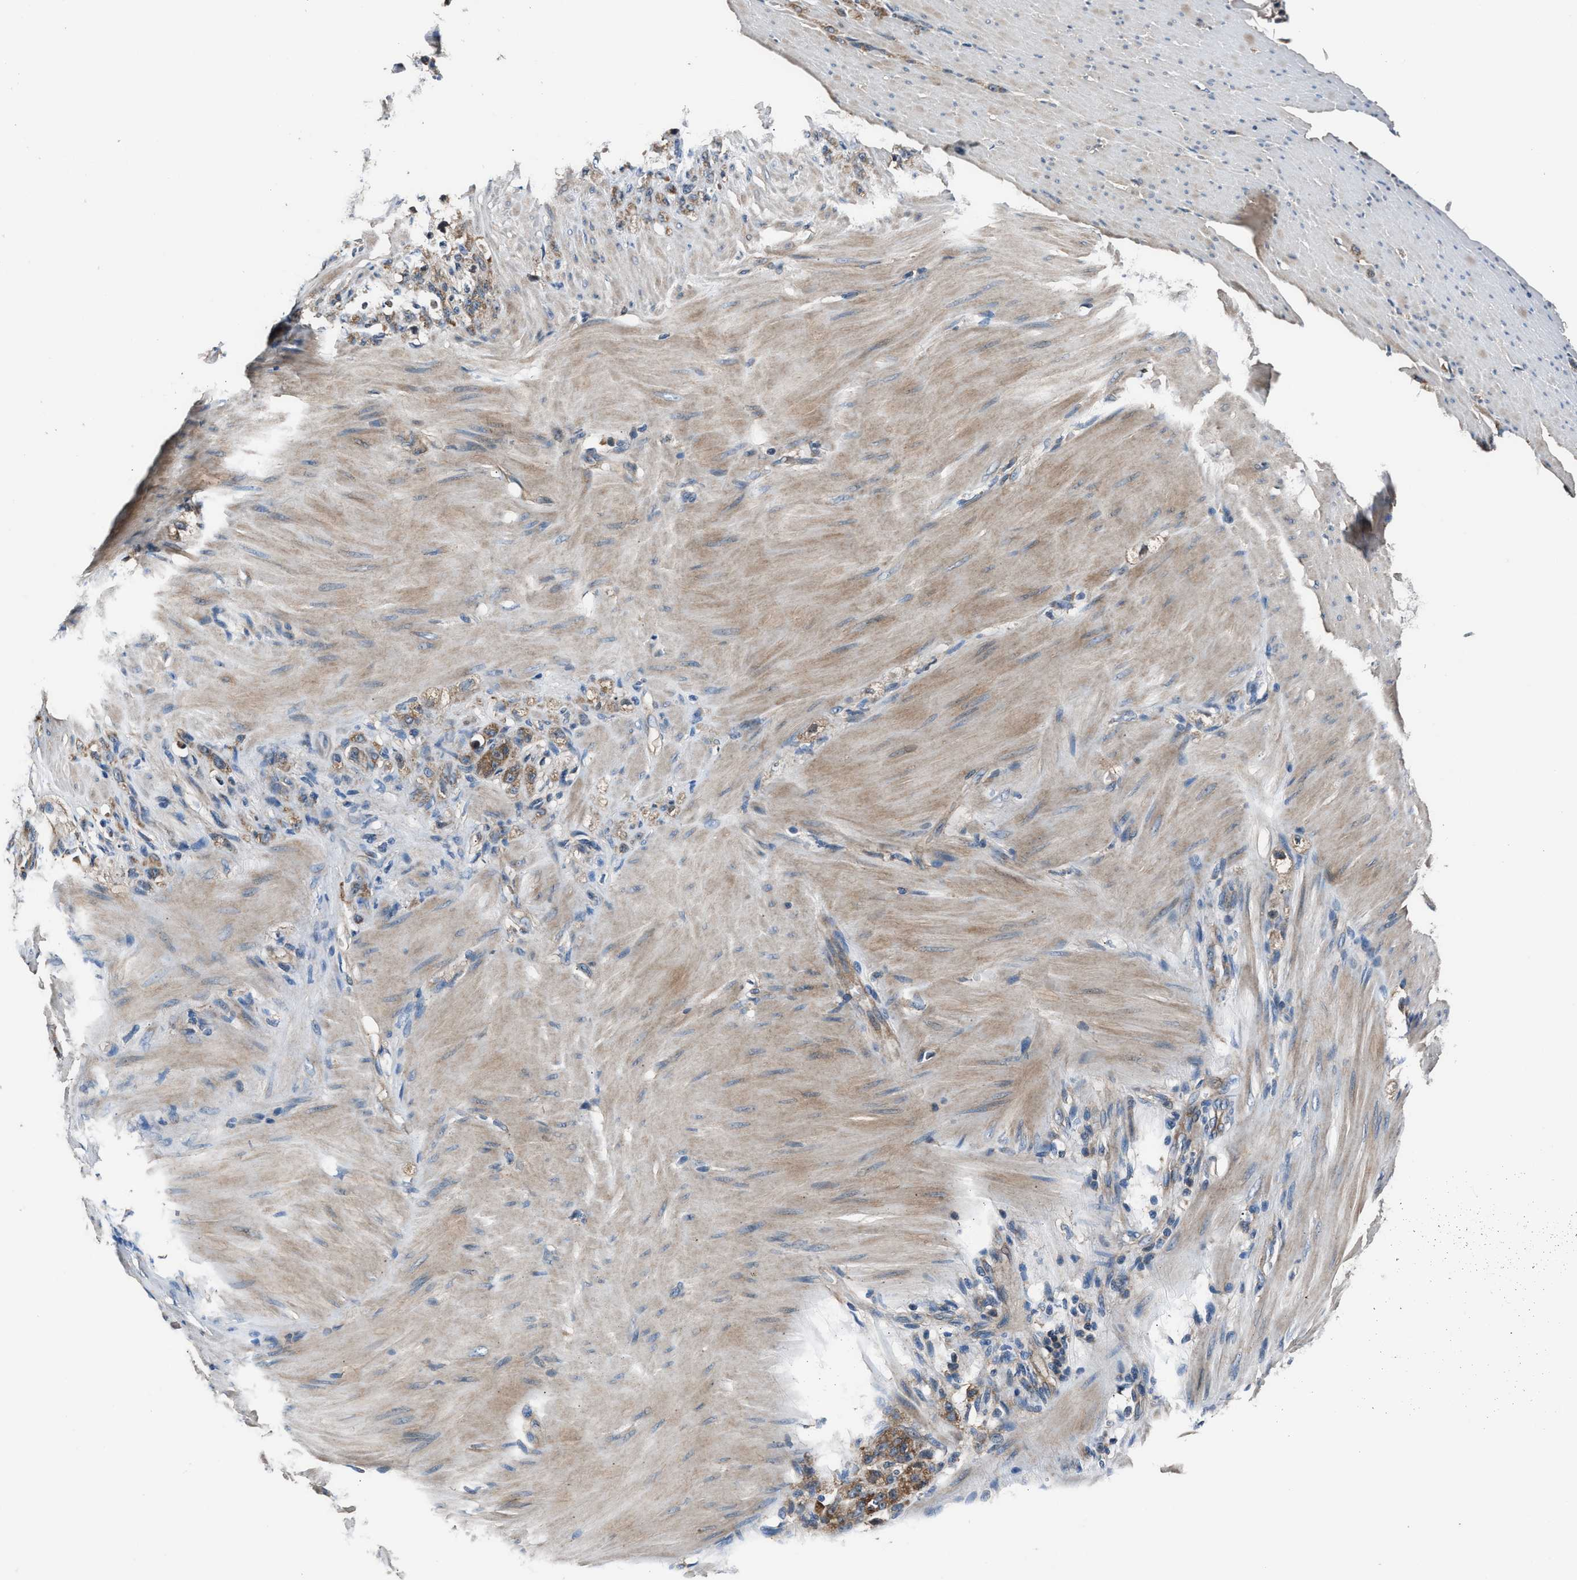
{"staining": {"intensity": "moderate", "quantity": ">75%", "location": "cytoplasmic/membranous"}, "tissue": "stomach cancer", "cell_type": "Tumor cells", "image_type": "cancer", "snomed": [{"axis": "morphology", "description": "Adenocarcinoma, NOS"}, {"axis": "topography", "description": "Stomach"}], "caption": "Protein staining of stomach adenocarcinoma tissue displays moderate cytoplasmic/membranous positivity in approximately >75% of tumor cells.", "gene": "IMPDH2", "patient": {"sex": "male", "age": 82}}